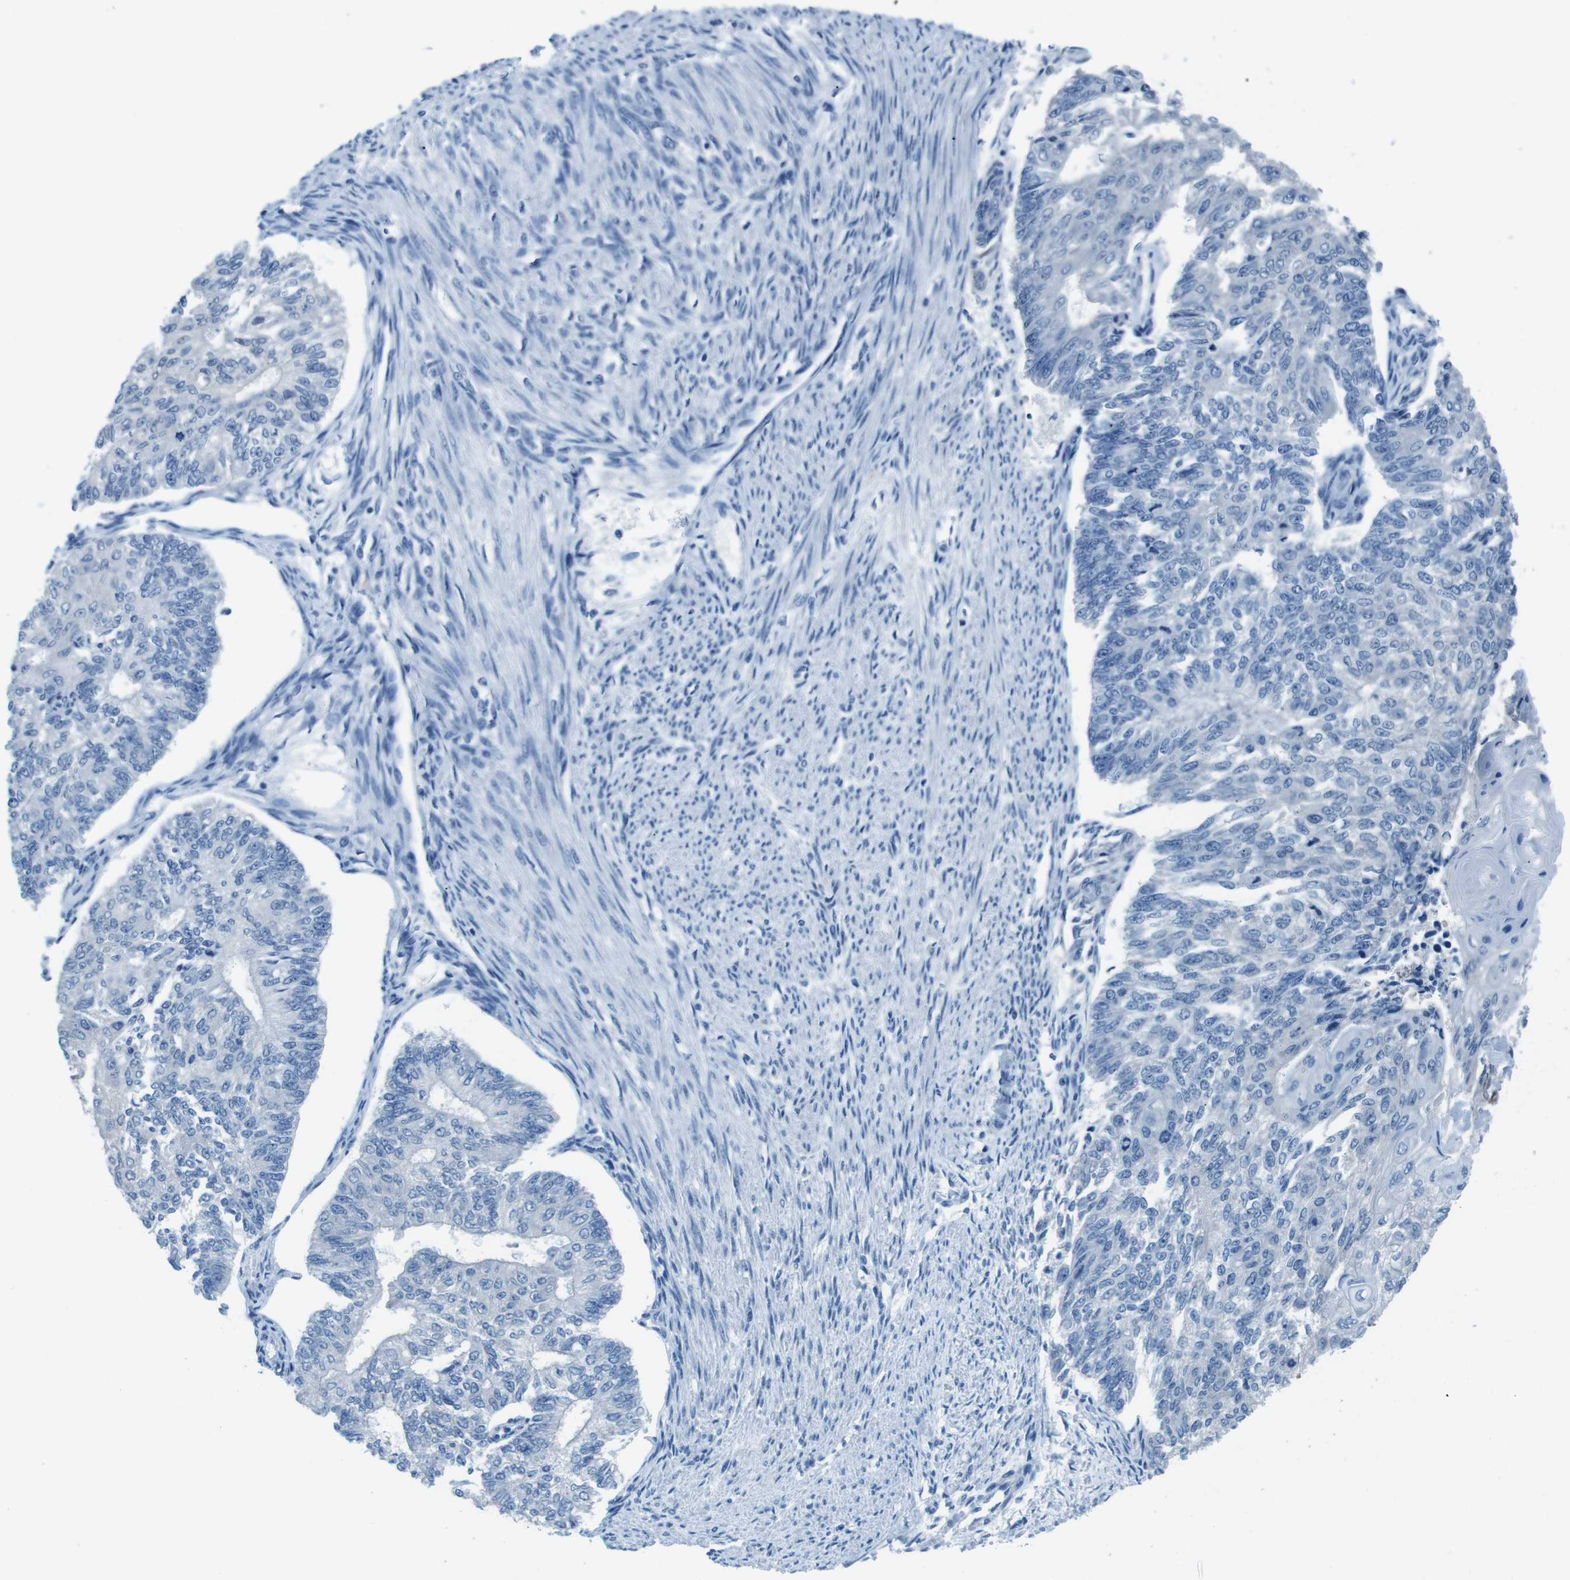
{"staining": {"intensity": "negative", "quantity": "none", "location": "none"}, "tissue": "endometrial cancer", "cell_type": "Tumor cells", "image_type": "cancer", "snomed": [{"axis": "morphology", "description": "Adenocarcinoma, NOS"}, {"axis": "topography", "description": "Endometrium"}], "caption": "This histopathology image is of adenocarcinoma (endometrial) stained with IHC to label a protein in brown with the nuclei are counter-stained blue. There is no positivity in tumor cells.", "gene": "NANOS2", "patient": {"sex": "female", "age": 32}}